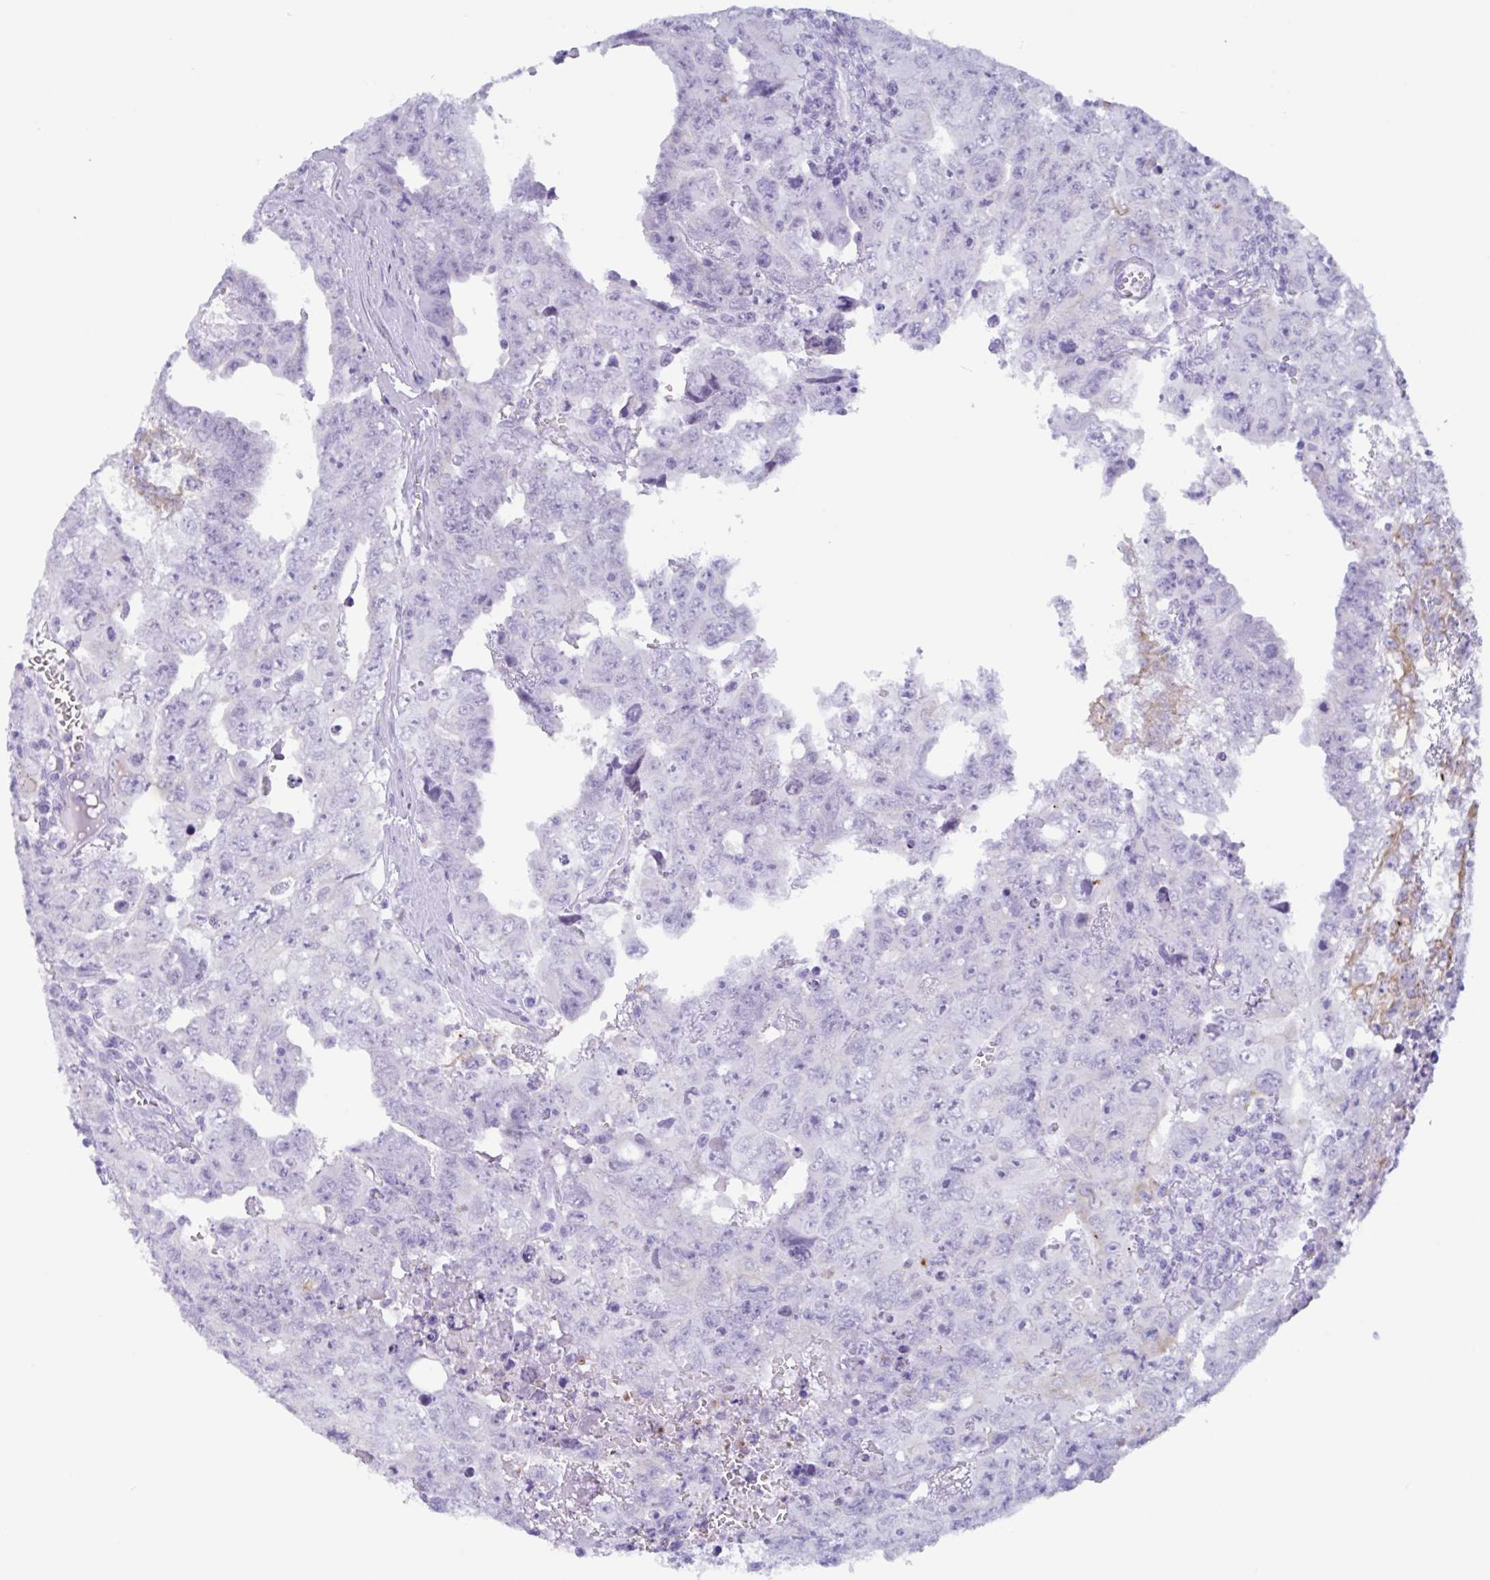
{"staining": {"intensity": "negative", "quantity": "none", "location": "none"}, "tissue": "testis cancer", "cell_type": "Tumor cells", "image_type": "cancer", "snomed": [{"axis": "morphology", "description": "Carcinoma, Embryonal, NOS"}, {"axis": "topography", "description": "Testis"}], "caption": "IHC of human testis cancer (embryonal carcinoma) shows no staining in tumor cells.", "gene": "DTWD2", "patient": {"sex": "male", "age": 24}}